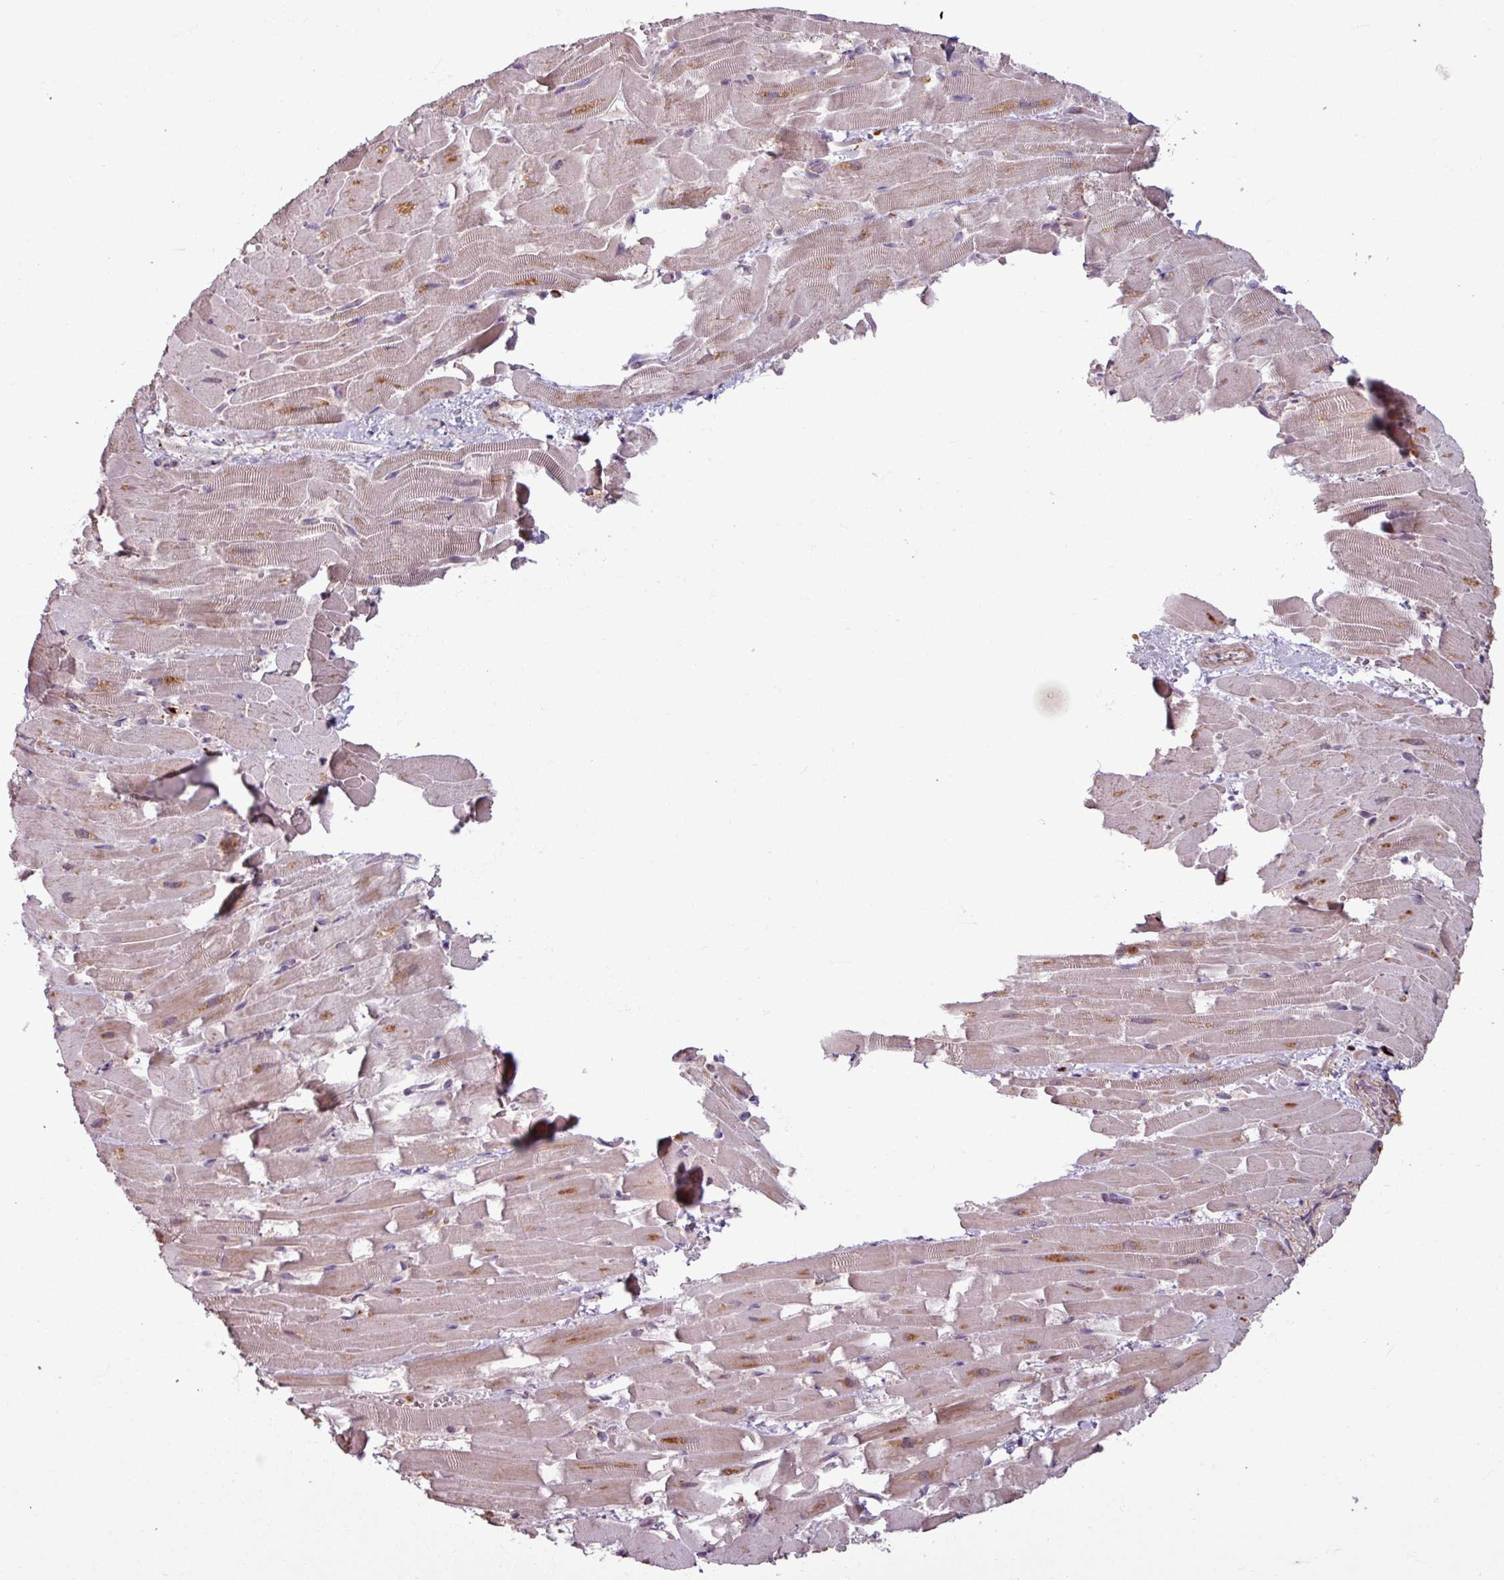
{"staining": {"intensity": "negative", "quantity": "none", "location": "none"}, "tissue": "heart muscle", "cell_type": "Cardiomyocytes", "image_type": "normal", "snomed": [{"axis": "morphology", "description": "Normal tissue, NOS"}, {"axis": "topography", "description": "Heart"}], "caption": "The image reveals no significant staining in cardiomyocytes of heart muscle. The staining is performed using DAB (3,3'-diaminobenzidine) brown chromogen with nuclei counter-stained in using hematoxylin.", "gene": "OR6B1", "patient": {"sex": "male", "age": 37}}